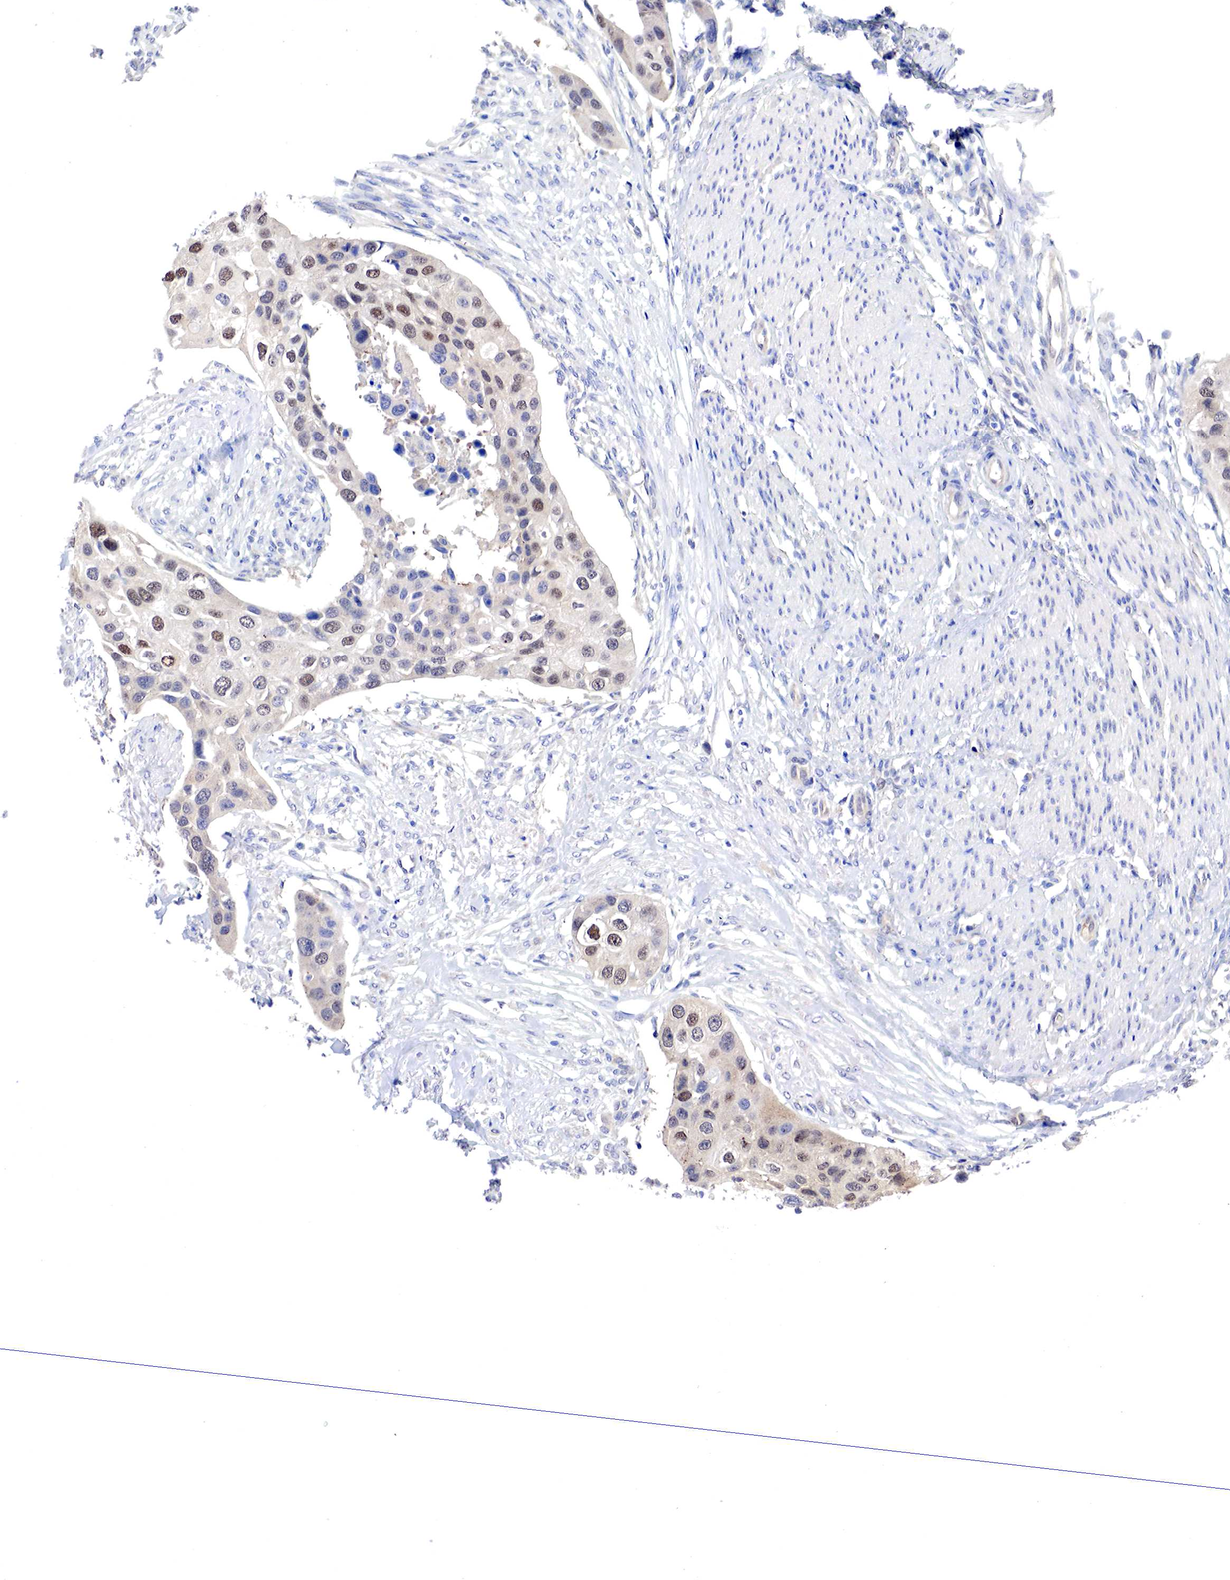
{"staining": {"intensity": "moderate", "quantity": "25%-75%", "location": "cytoplasmic/membranous,nuclear"}, "tissue": "urothelial cancer", "cell_type": "Tumor cells", "image_type": "cancer", "snomed": [{"axis": "morphology", "description": "Urothelial carcinoma, High grade"}, {"axis": "topography", "description": "Urinary bladder"}], "caption": "Immunohistochemistry (IHC) image of neoplastic tissue: urothelial carcinoma (high-grade) stained using immunohistochemistry (IHC) shows medium levels of moderate protein expression localized specifically in the cytoplasmic/membranous and nuclear of tumor cells, appearing as a cytoplasmic/membranous and nuclear brown color.", "gene": "PABIR2", "patient": {"sex": "male", "age": 55}}